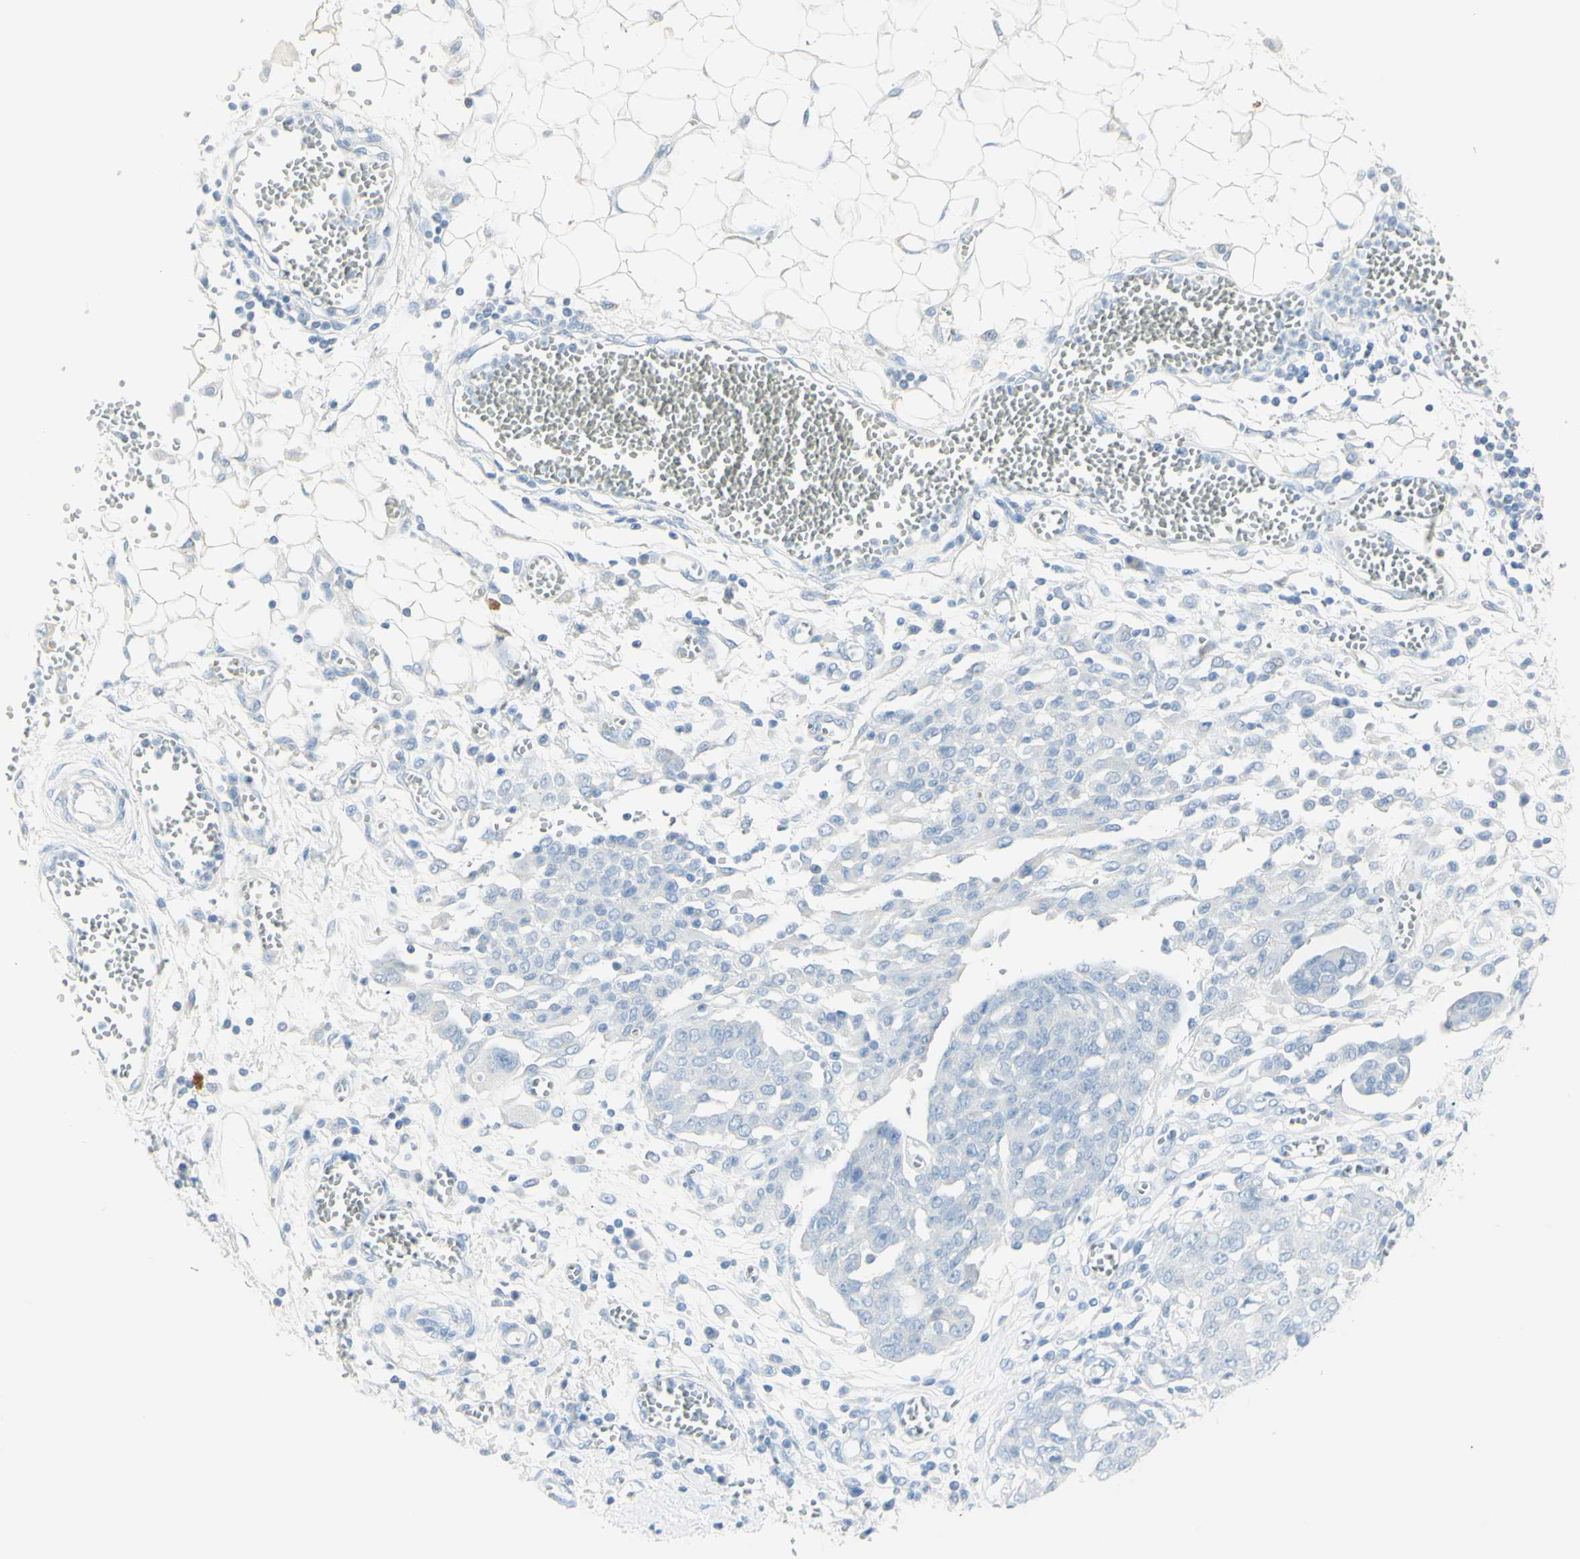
{"staining": {"intensity": "negative", "quantity": "none", "location": "none"}, "tissue": "ovarian cancer", "cell_type": "Tumor cells", "image_type": "cancer", "snomed": [{"axis": "morphology", "description": "Cystadenocarcinoma, serous, NOS"}, {"axis": "topography", "description": "Soft tissue"}, {"axis": "topography", "description": "Ovary"}], "caption": "An immunohistochemistry (IHC) photomicrograph of ovarian serous cystadenocarcinoma is shown. There is no staining in tumor cells of ovarian serous cystadenocarcinoma.", "gene": "LETM1", "patient": {"sex": "female", "age": 57}}